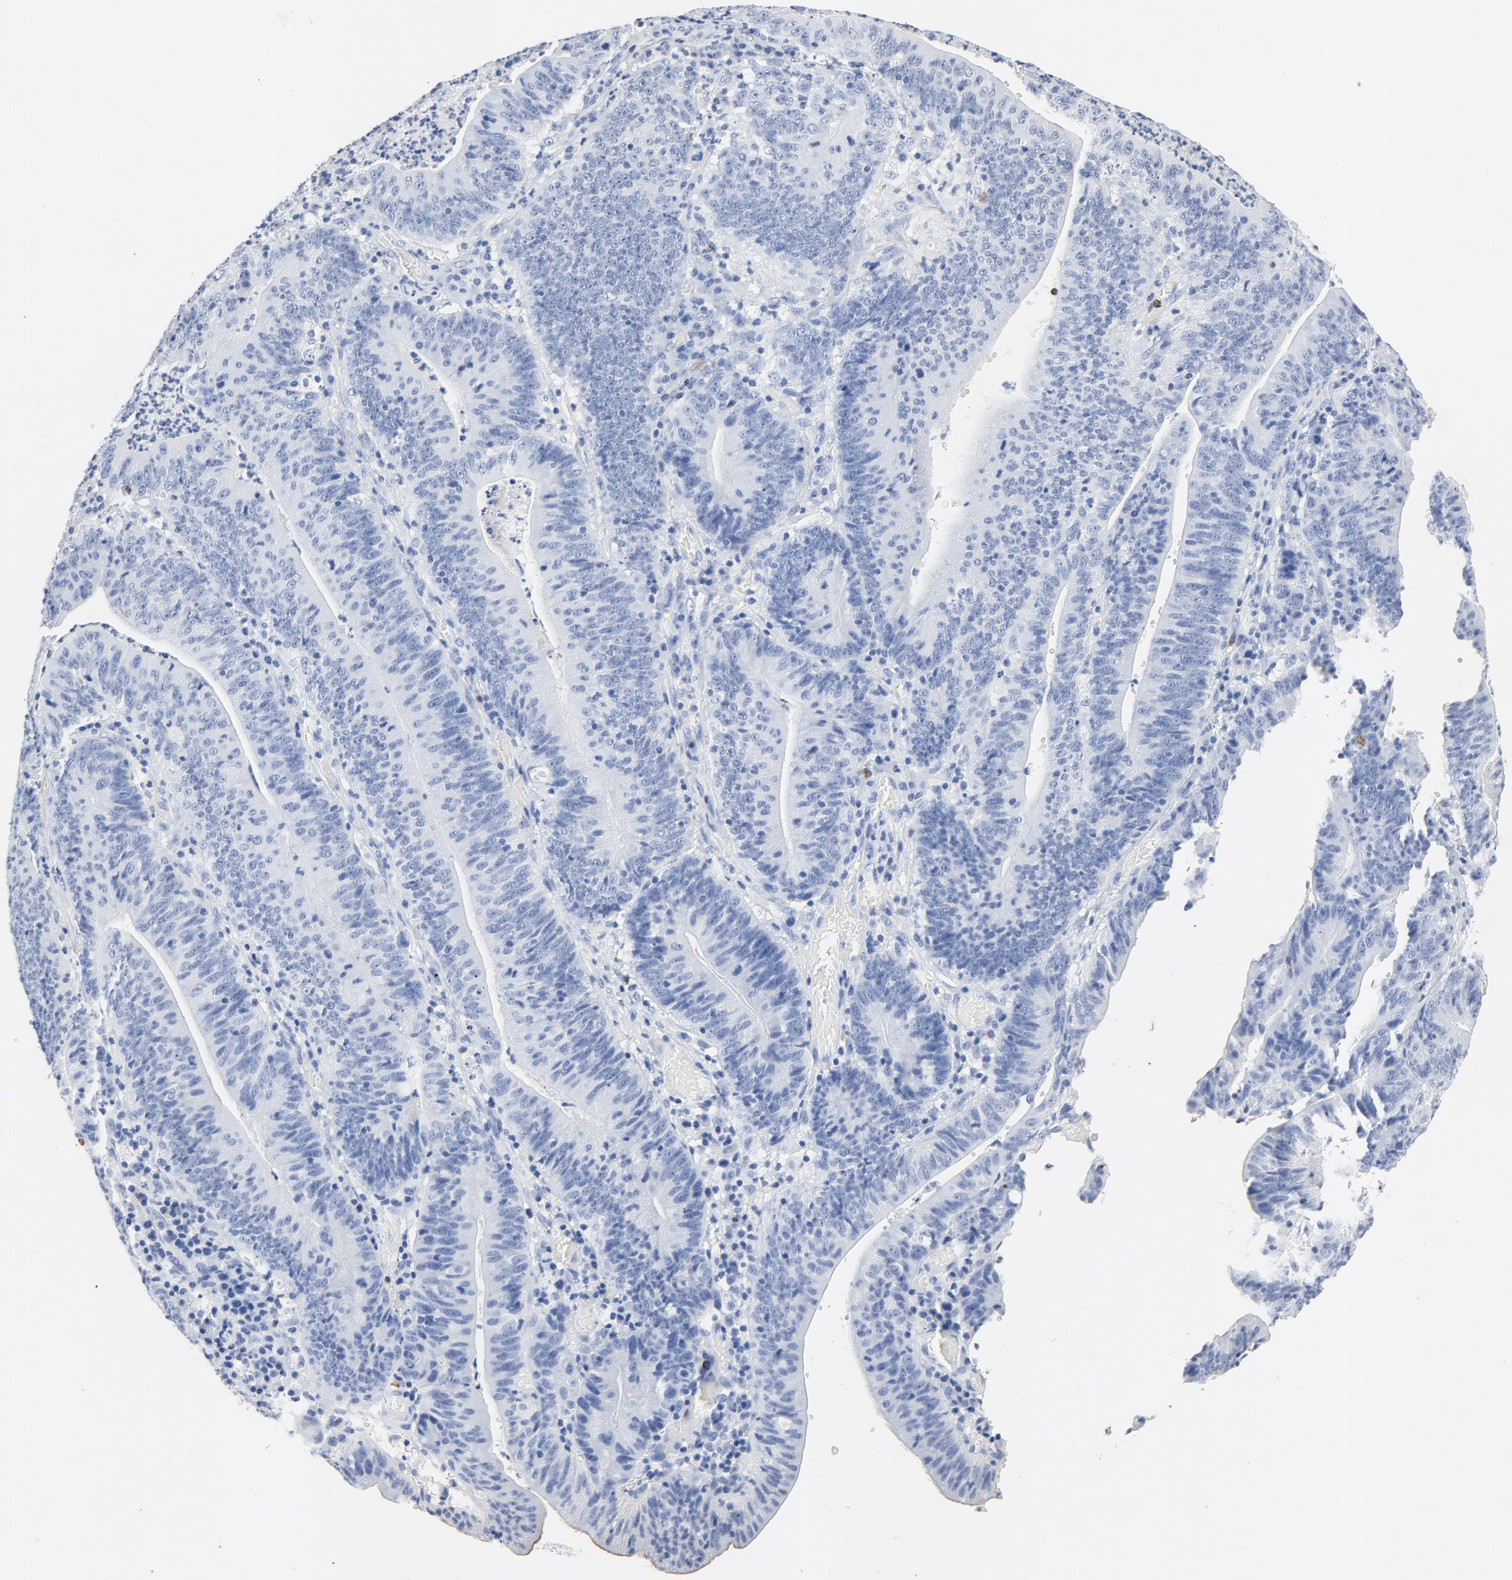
{"staining": {"intensity": "negative", "quantity": "none", "location": "none"}, "tissue": "stomach cancer", "cell_type": "Tumor cells", "image_type": "cancer", "snomed": [{"axis": "morphology", "description": "Adenocarcinoma, NOS"}, {"axis": "topography", "description": "Stomach, lower"}], "caption": "Protein analysis of stomach adenocarcinoma displays no significant positivity in tumor cells.", "gene": "PTPRB", "patient": {"sex": "female", "age": 86}}